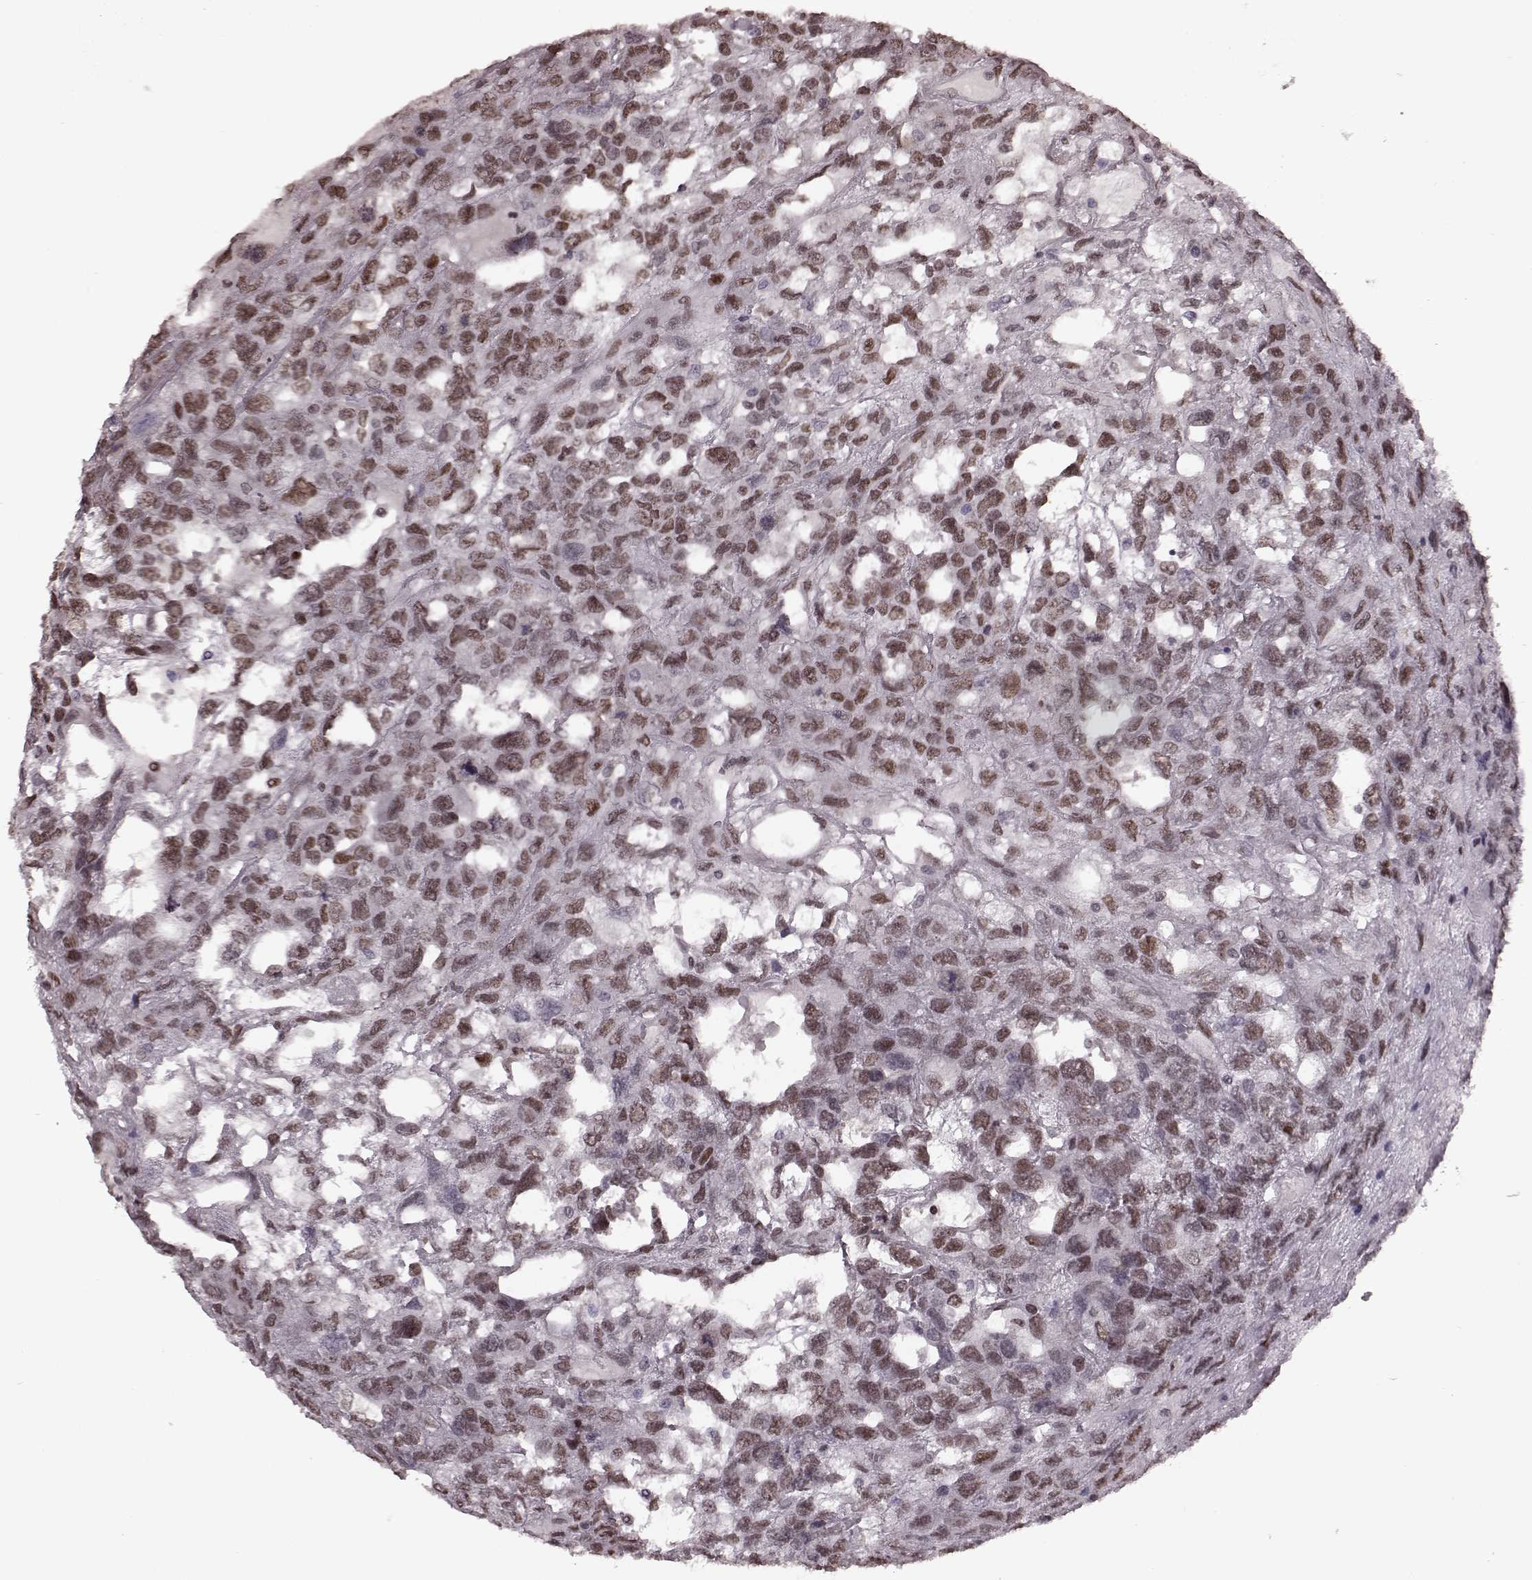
{"staining": {"intensity": "moderate", "quantity": ">75%", "location": "nuclear"}, "tissue": "testis cancer", "cell_type": "Tumor cells", "image_type": "cancer", "snomed": [{"axis": "morphology", "description": "Seminoma, NOS"}, {"axis": "topography", "description": "Testis"}], "caption": "About >75% of tumor cells in testis seminoma reveal moderate nuclear protein expression as visualized by brown immunohistochemical staining.", "gene": "NR2C1", "patient": {"sex": "male", "age": 52}}